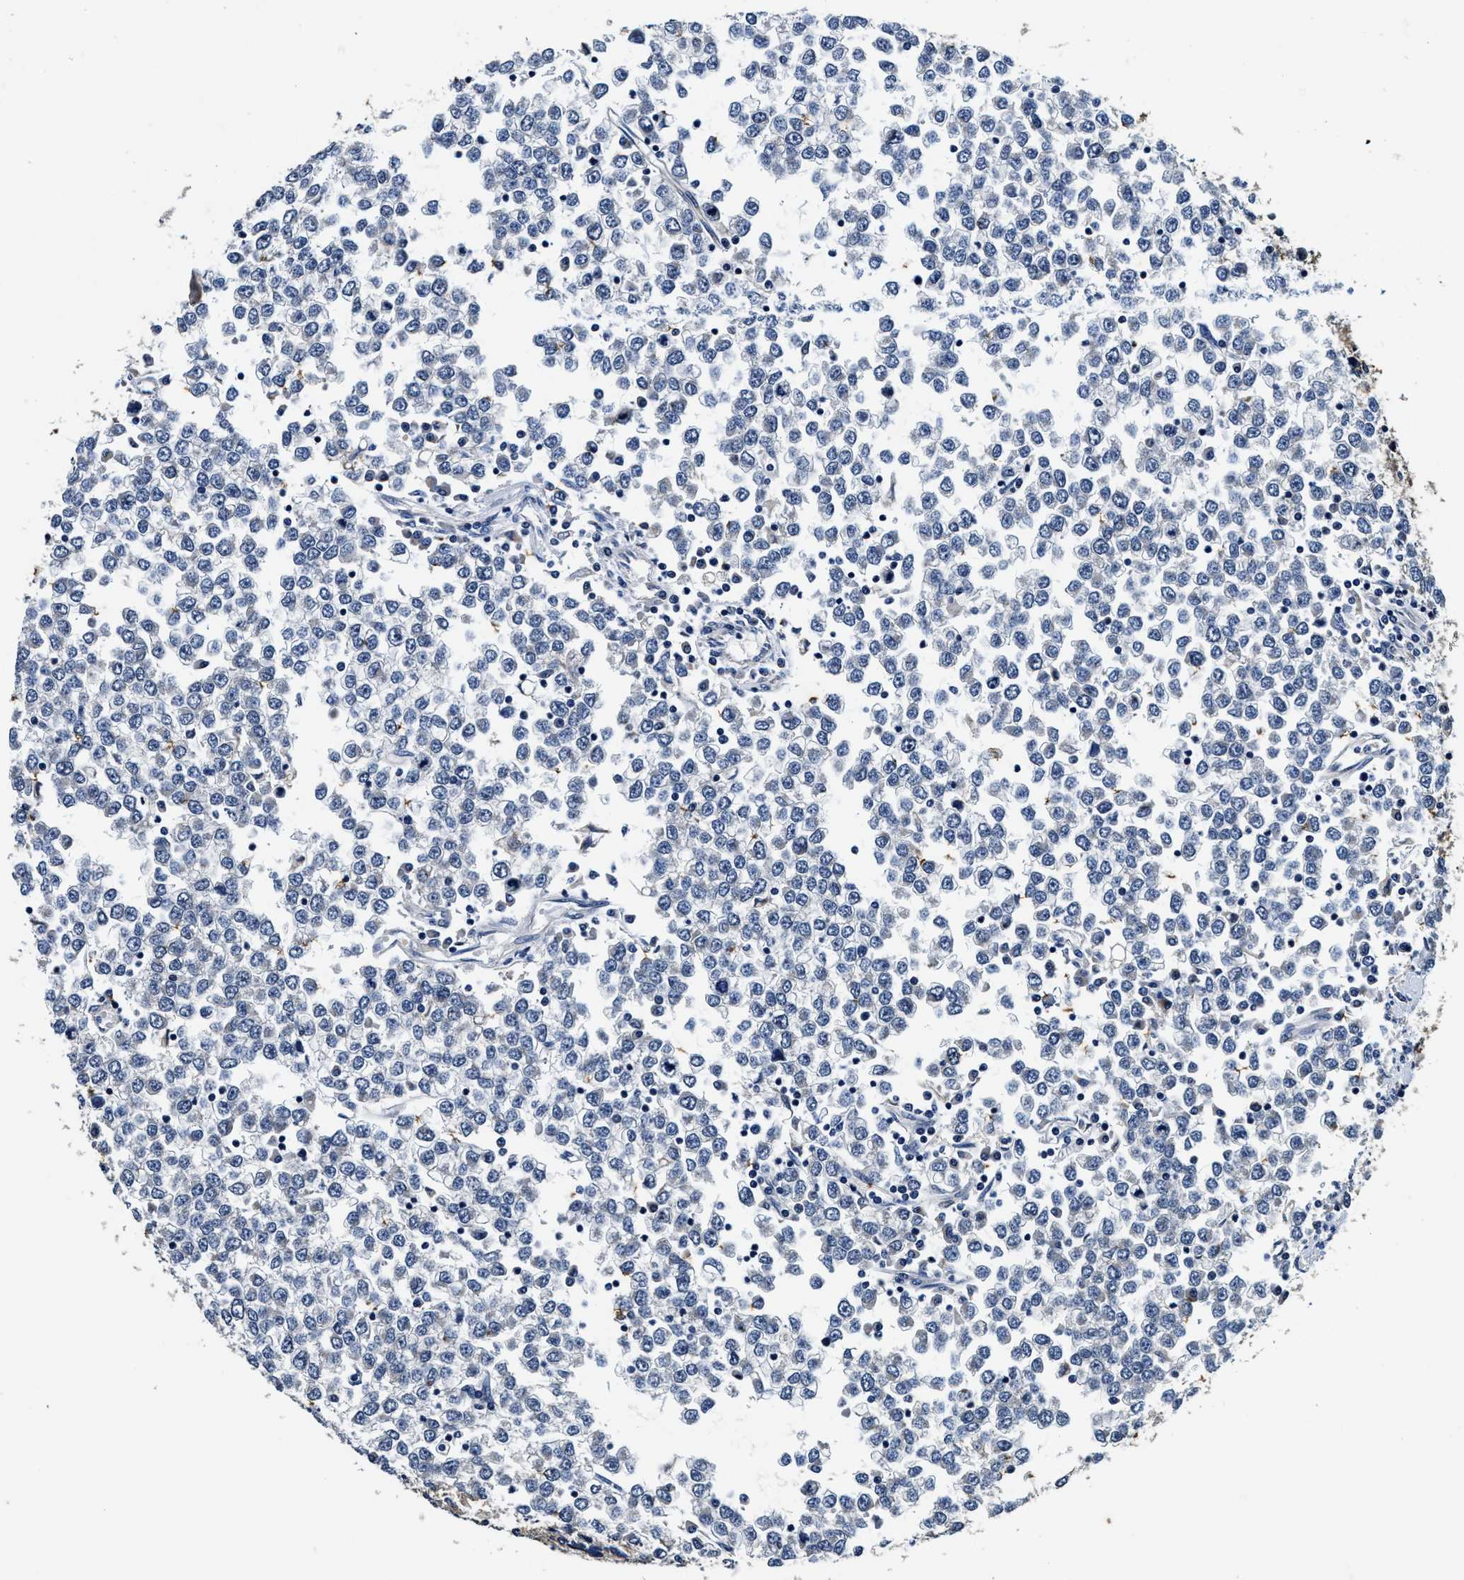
{"staining": {"intensity": "negative", "quantity": "none", "location": "none"}, "tissue": "testis cancer", "cell_type": "Tumor cells", "image_type": "cancer", "snomed": [{"axis": "morphology", "description": "Seminoma, NOS"}, {"axis": "topography", "description": "Testis"}], "caption": "This is an immunohistochemistry photomicrograph of human testis cancer. There is no staining in tumor cells.", "gene": "PI4KB", "patient": {"sex": "male", "age": 65}}